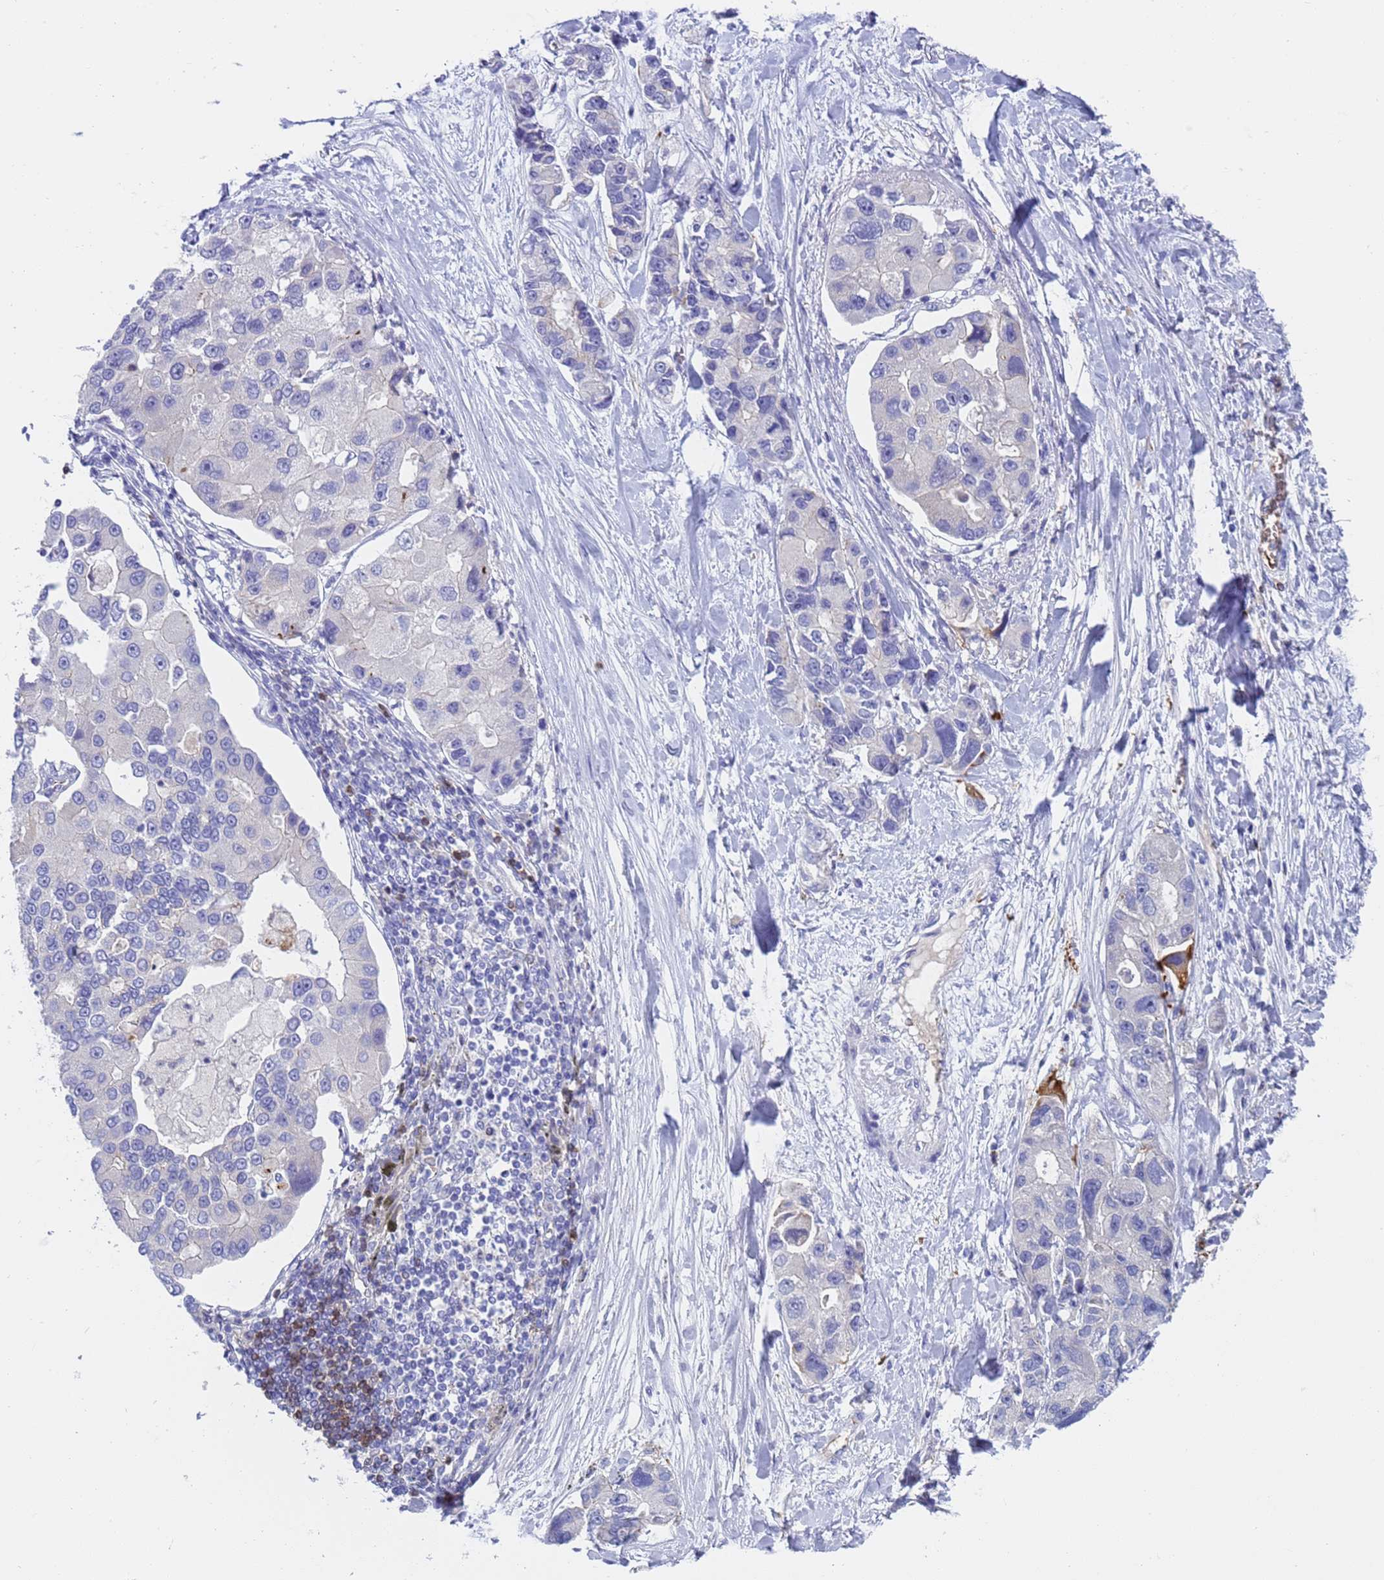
{"staining": {"intensity": "negative", "quantity": "none", "location": "none"}, "tissue": "lung cancer", "cell_type": "Tumor cells", "image_type": "cancer", "snomed": [{"axis": "morphology", "description": "Adenocarcinoma, NOS"}, {"axis": "topography", "description": "Lung"}], "caption": "Lung adenocarcinoma was stained to show a protein in brown. There is no significant positivity in tumor cells.", "gene": "C4orf46", "patient": {"sex": "female", "age": 54}}